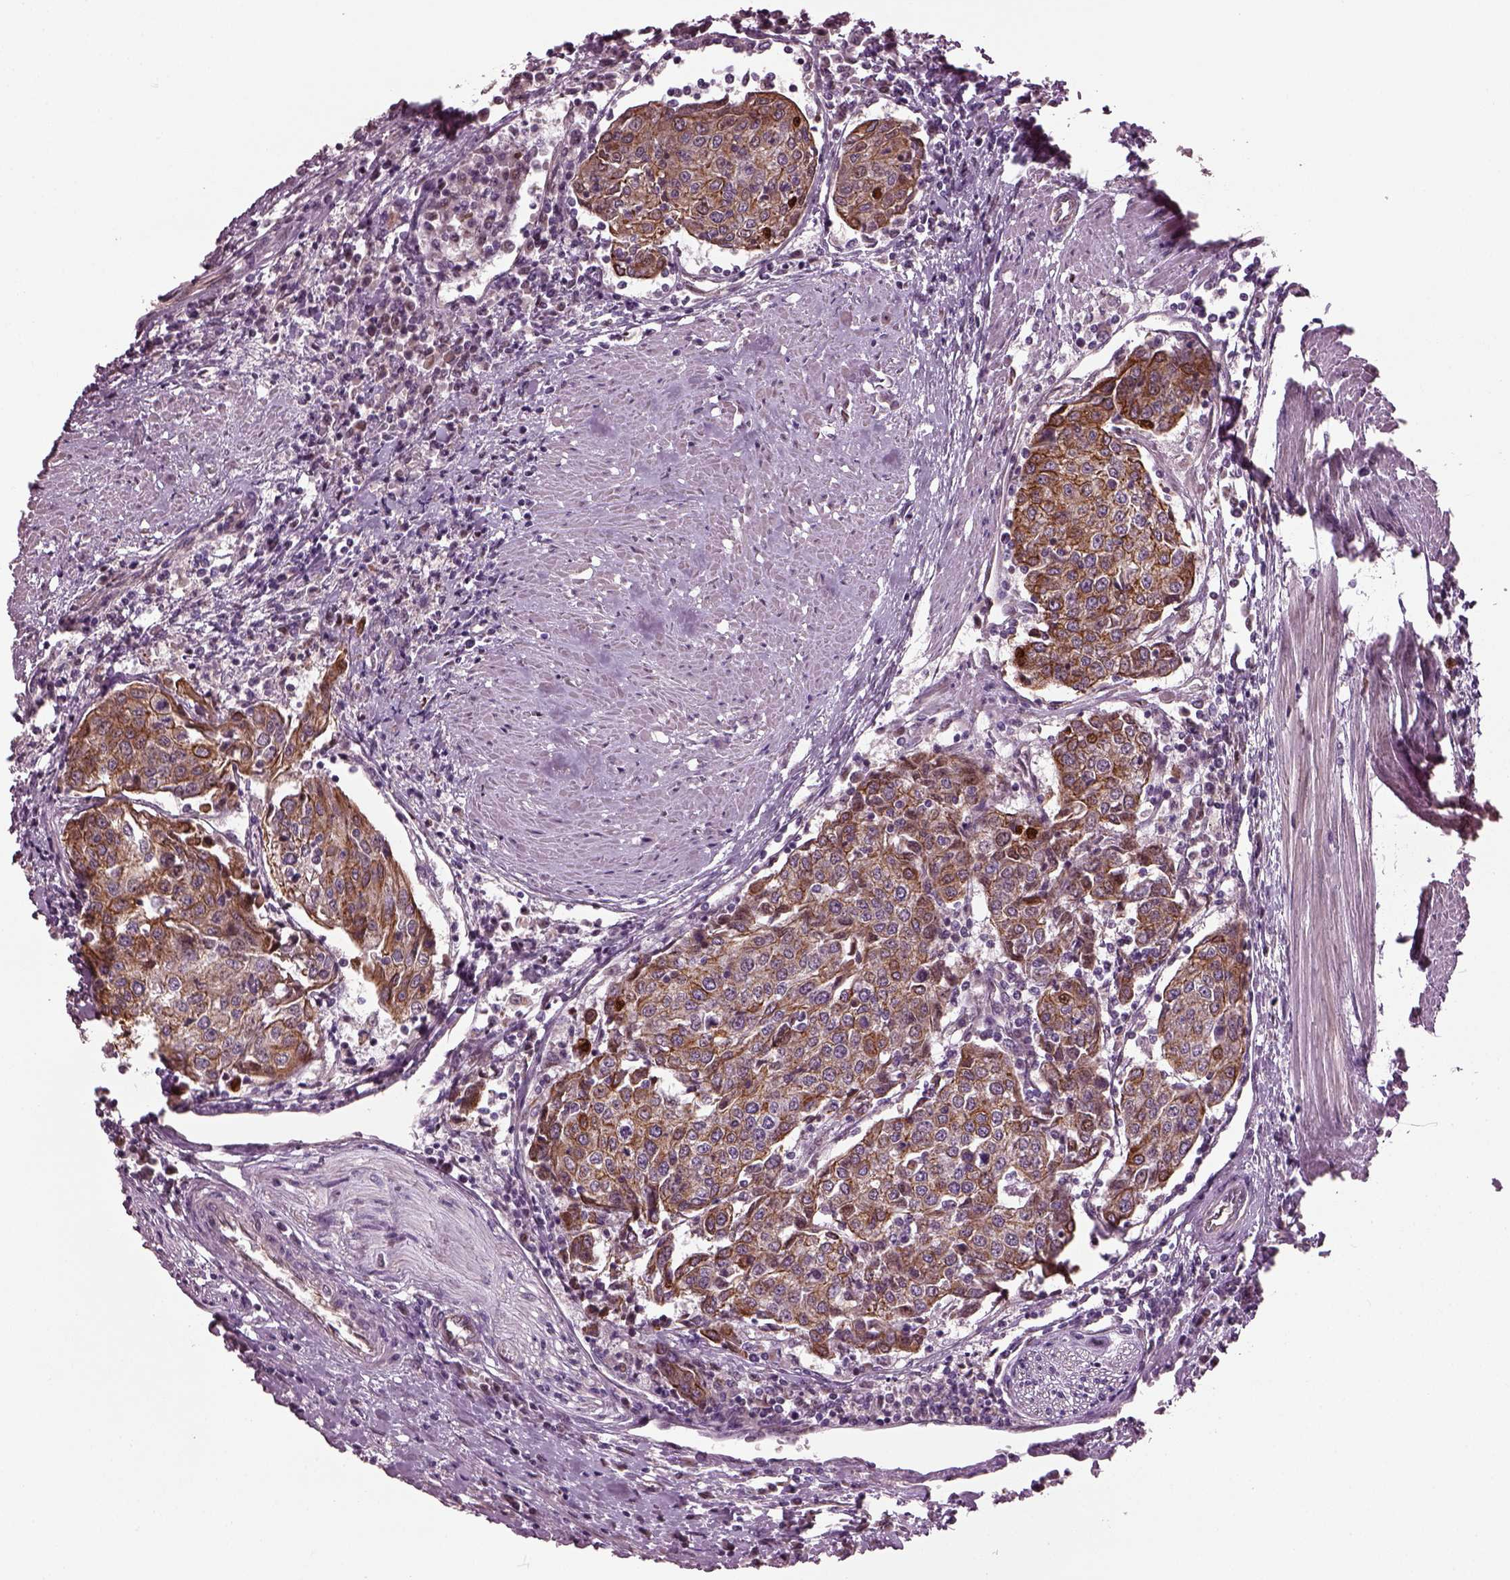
{"staining": {"intensity": "moderate", "quantity": "25%-75%", "location": "cytoplasmic/membranous"}, "tissue": "urothelial cancer", "cell_type": "Tumor cells", "image_type": "cancer", "snomed": [{"axis": "morphology", "description": "Urothelial carcinoma, High grade"}, {"axis": "topography", "description": "Urinary bladder"}], "caption": "Moderate cytoplasmic/membranous protein expression is seen in about 25%-75% of tumor cells in urothelial carcinoma (high-grade). The staining is performed using DAB brown chromogen to label protein expression. The nuclei are counter-stained blue using hematoxylin.", "gene": "RUFY3", "patient": {"sex": "female", "age": 85}}